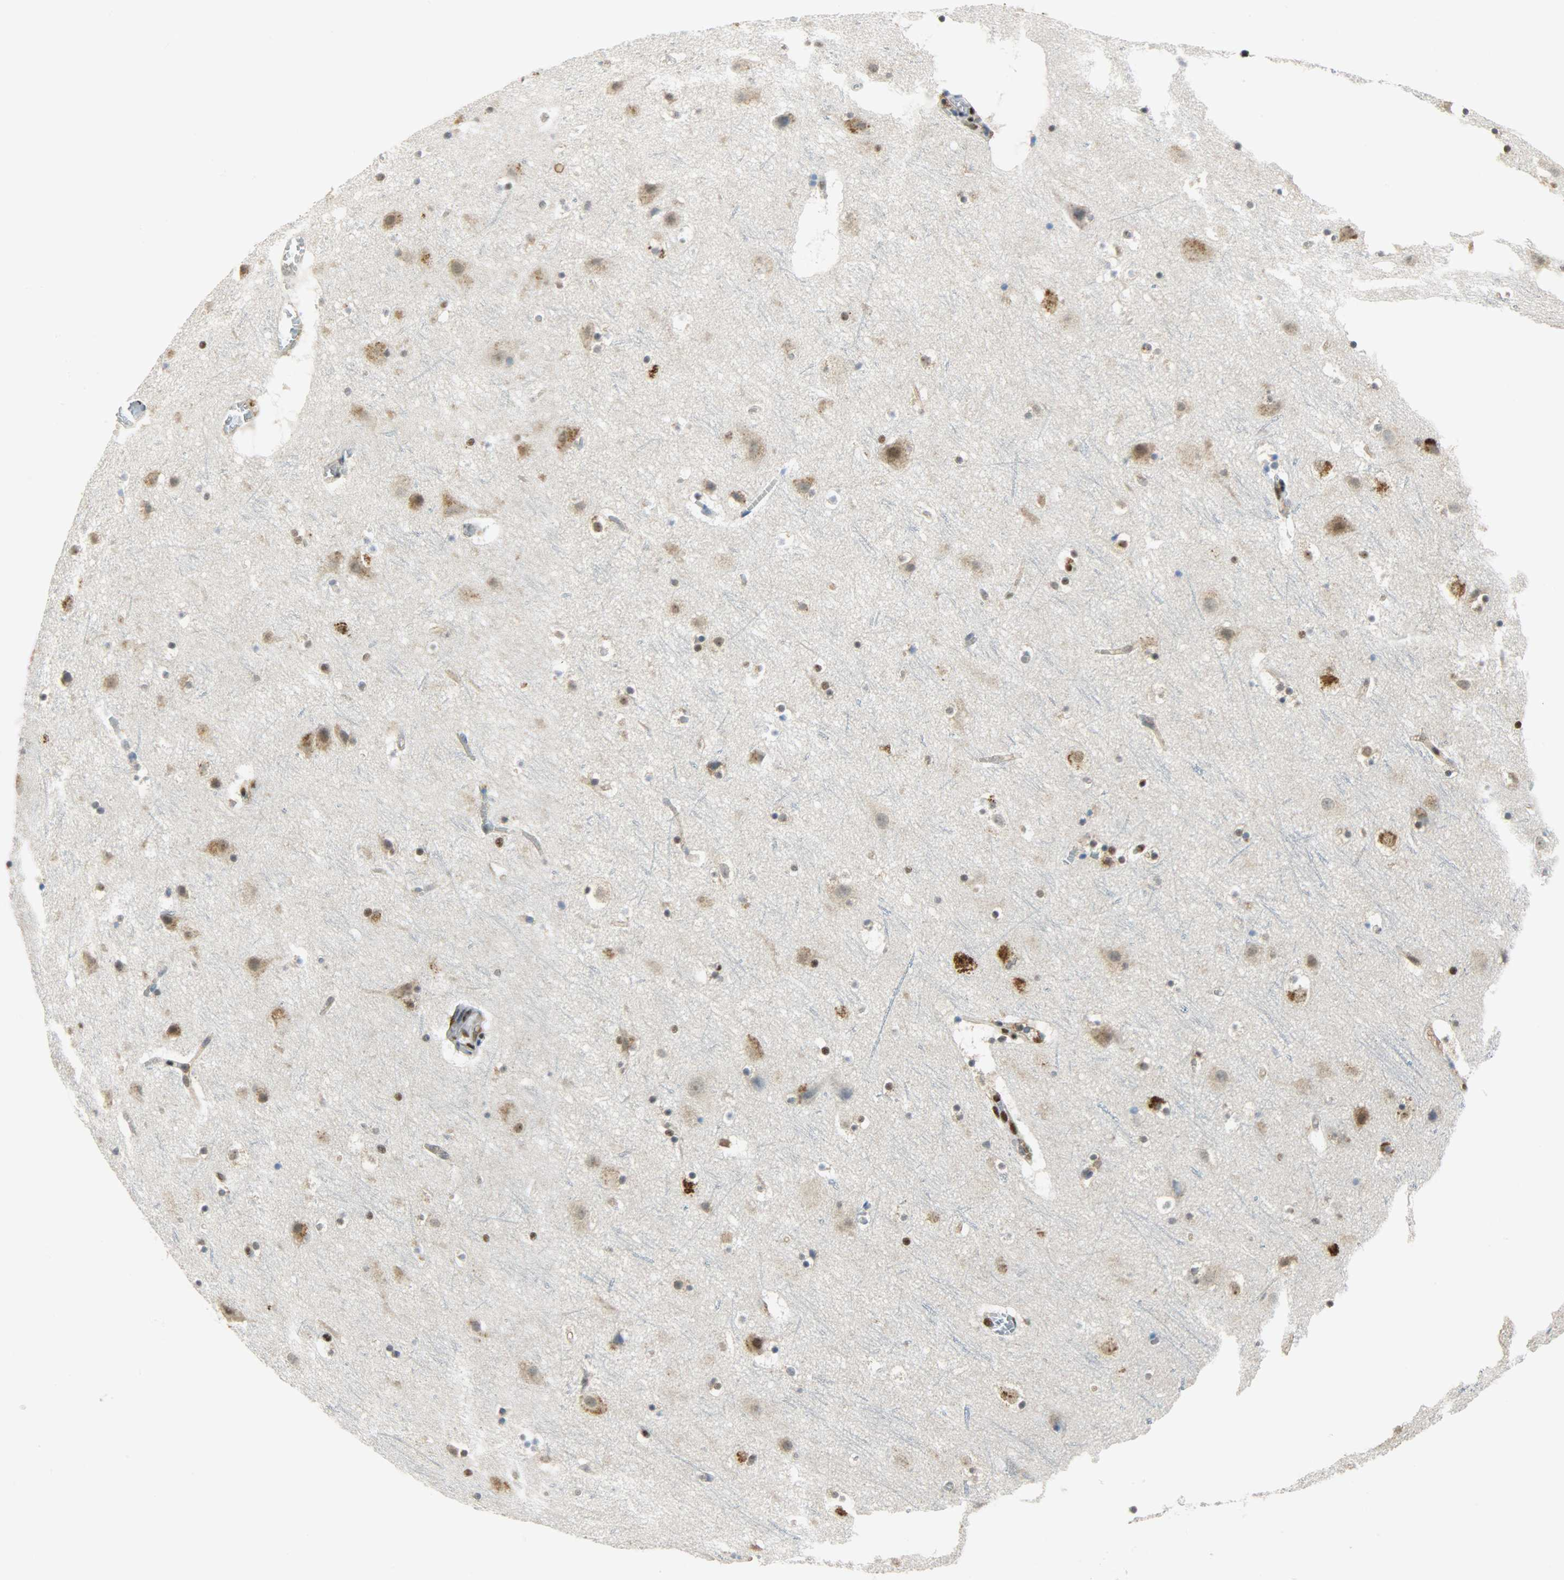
{"staining": {"intensity": "moderate", "quantity": ">75%", "location": "nuclear"}, "tissue": "cerebral cortex", "cell_type": "Endothelial cells", "image_type": "normal", "snomed": [{"axis": "morphology", "description": "Normal tissue, NOS"}, {"axis": "topography", "description": "Cerebral cortex"}], "caption": "Protein expression analysis of normal cerebral cortex reveals moderate nuclear staining in about >75% of endothelial cells. (brown staining indicates protein expression, while blue staining denotes nuclei).", "gene": "SSB", "patient": {"sex": "male", "age": 45}}